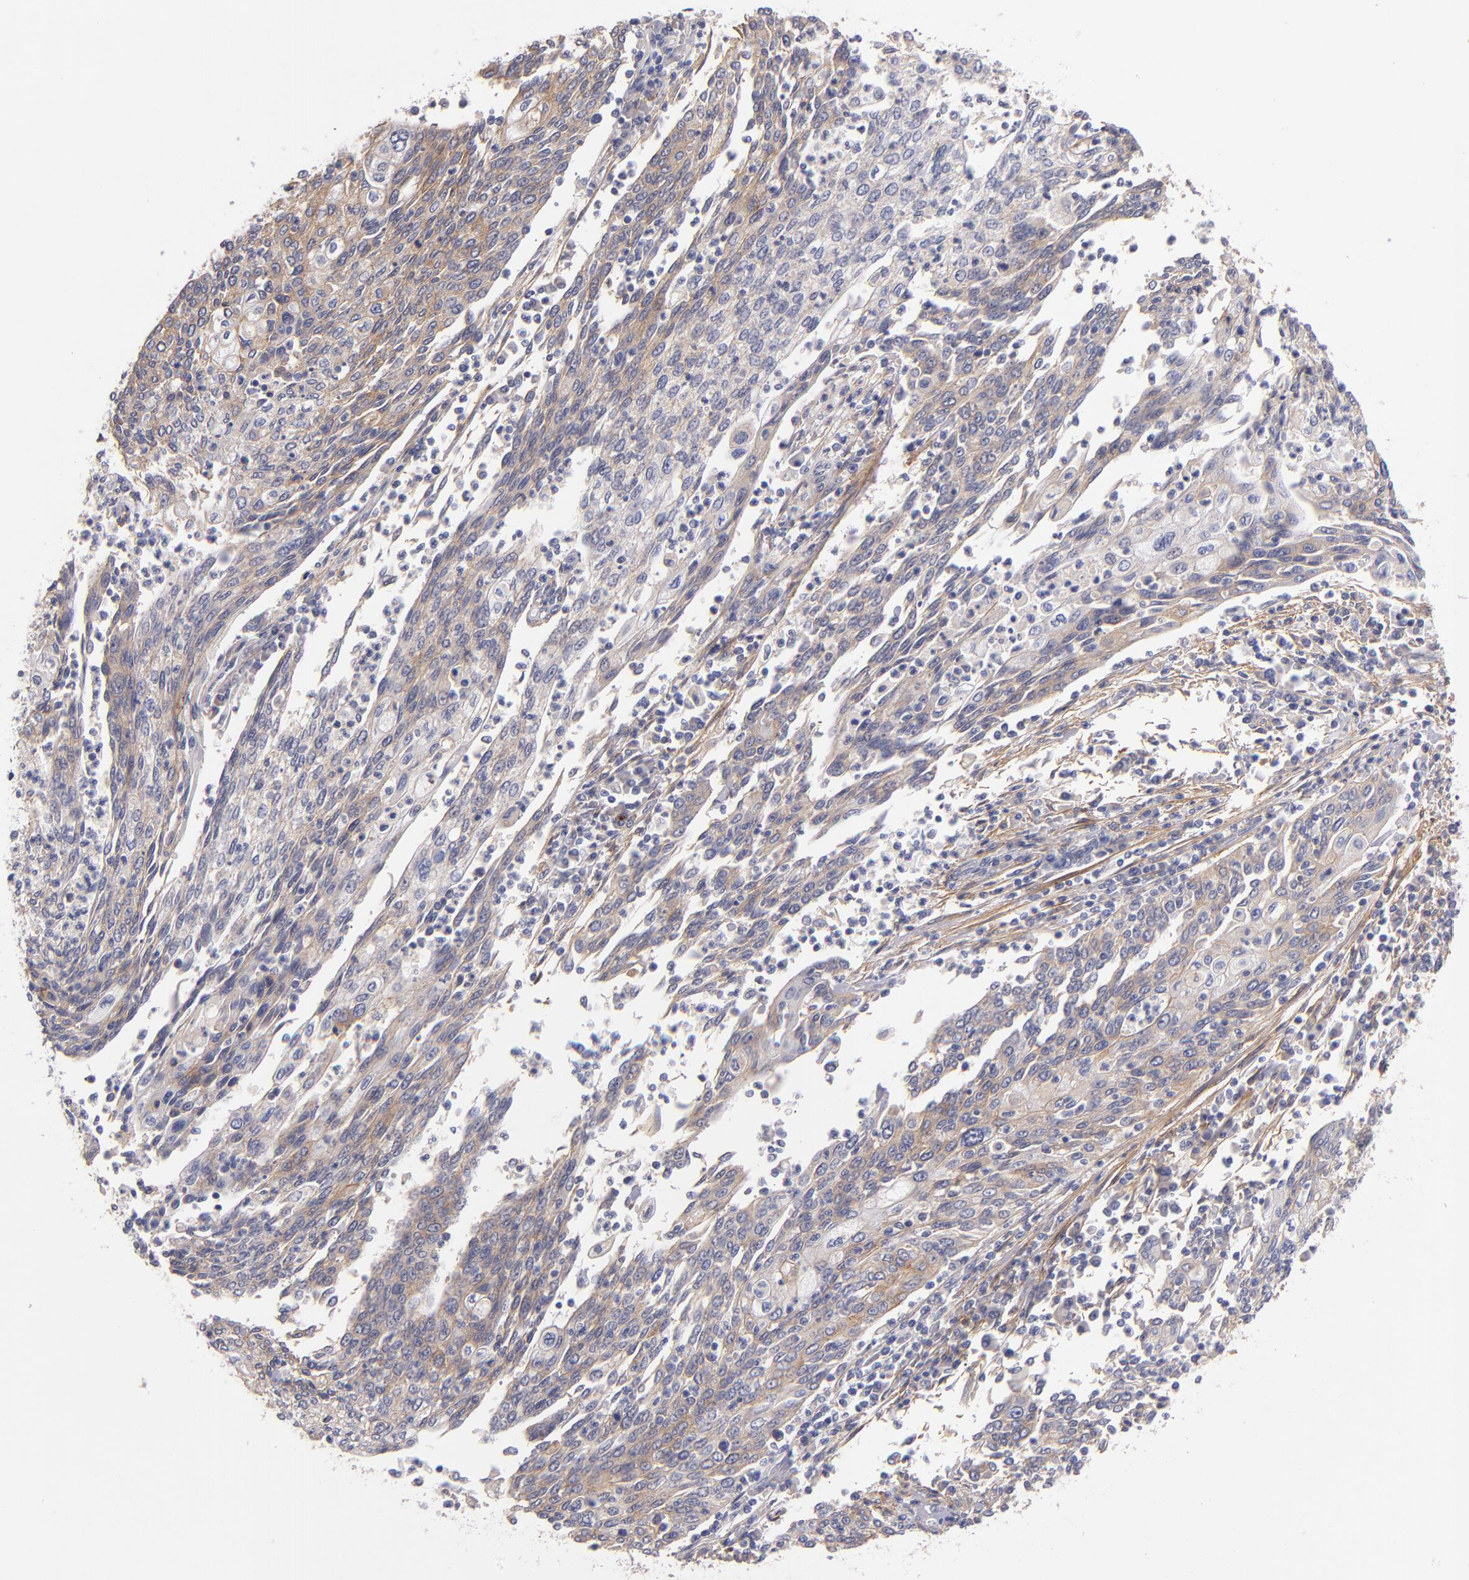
{"staining": {"intensity": "weak", "quantity": "25%-75%", "location": "cytoplasmic/membranous"}, "tissue": "cervical cancer", "cell_type": "Tumor cells", "image_type": "cancer", "snomed": [{"axis": "morphology", "description": "Squamous cell carcinoma, NOS"}, {"axis": "topography", "description": "Cervix"}], "caption": "Weak cytoplasmic/membranous protein staining is appreciated in about 25%-75% of tumor cells in cervical cancer (squamous cell carcinoma). (Brightfield microscopy of DAB IHC at high magnification).", "gene": "PLSCR4", "patient": {"sex": "female", "age": 40}}